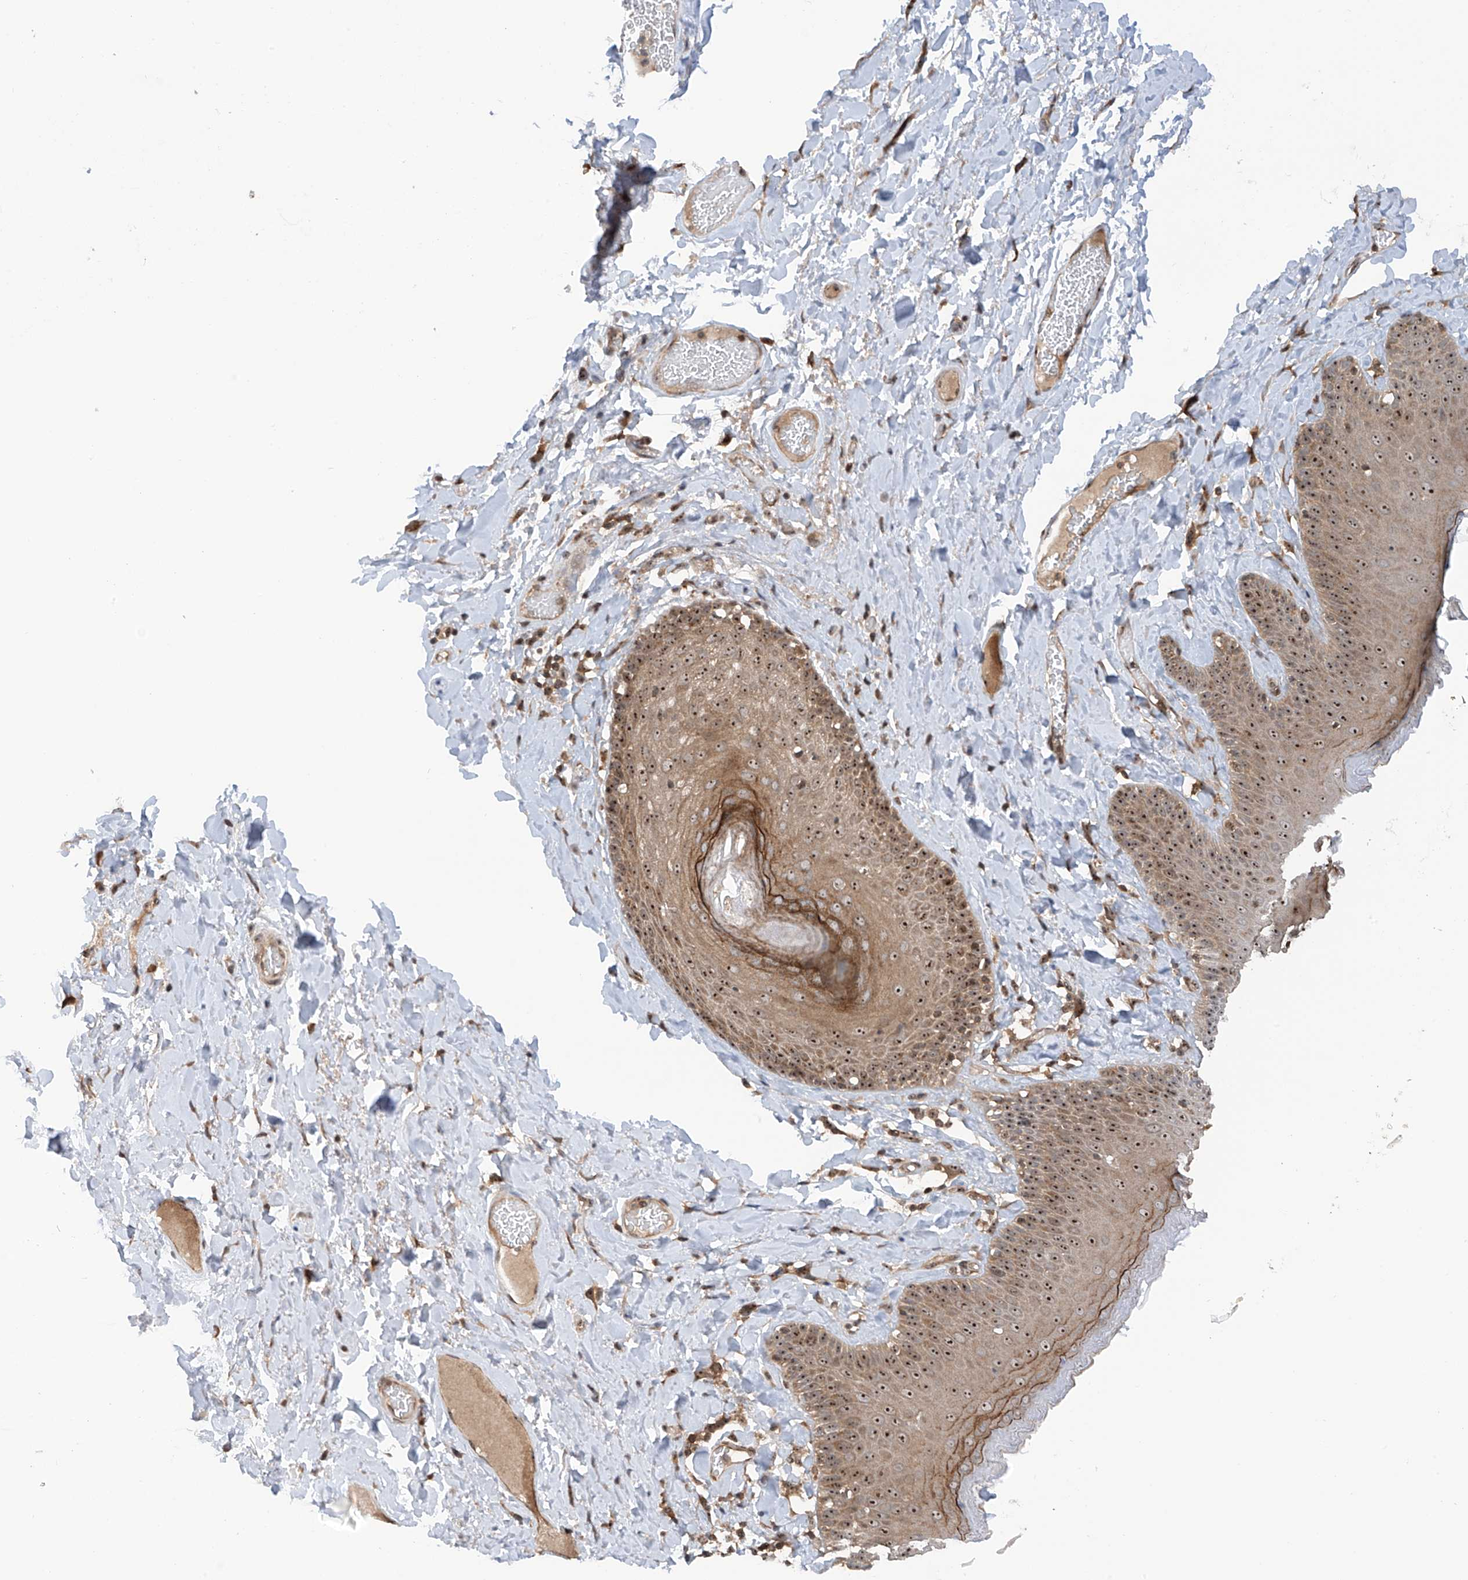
{"staining": {"intensity": "strong", "quantity": ">75%", "location": "cytoplasmic/membranous,nuclear"}, "tissue": "skin", "cell_type": "Epidermal cells", "image_type": "normal", "snomed": [{"axis": "morphology", "description": "Normal tissue, NOS"}, {"axis": "topography", "description": "Anal"}], "caption": "Protein staining exhibits strong cytoplasmic/membranous,nuclear staining in approximately >75% of epidermal cells in unremarkable skin. The protein is shown in brown color, while the nuclei are stained blue.", "gene": "C1orf131", "patient": {"sex": "male", "age": 69}}